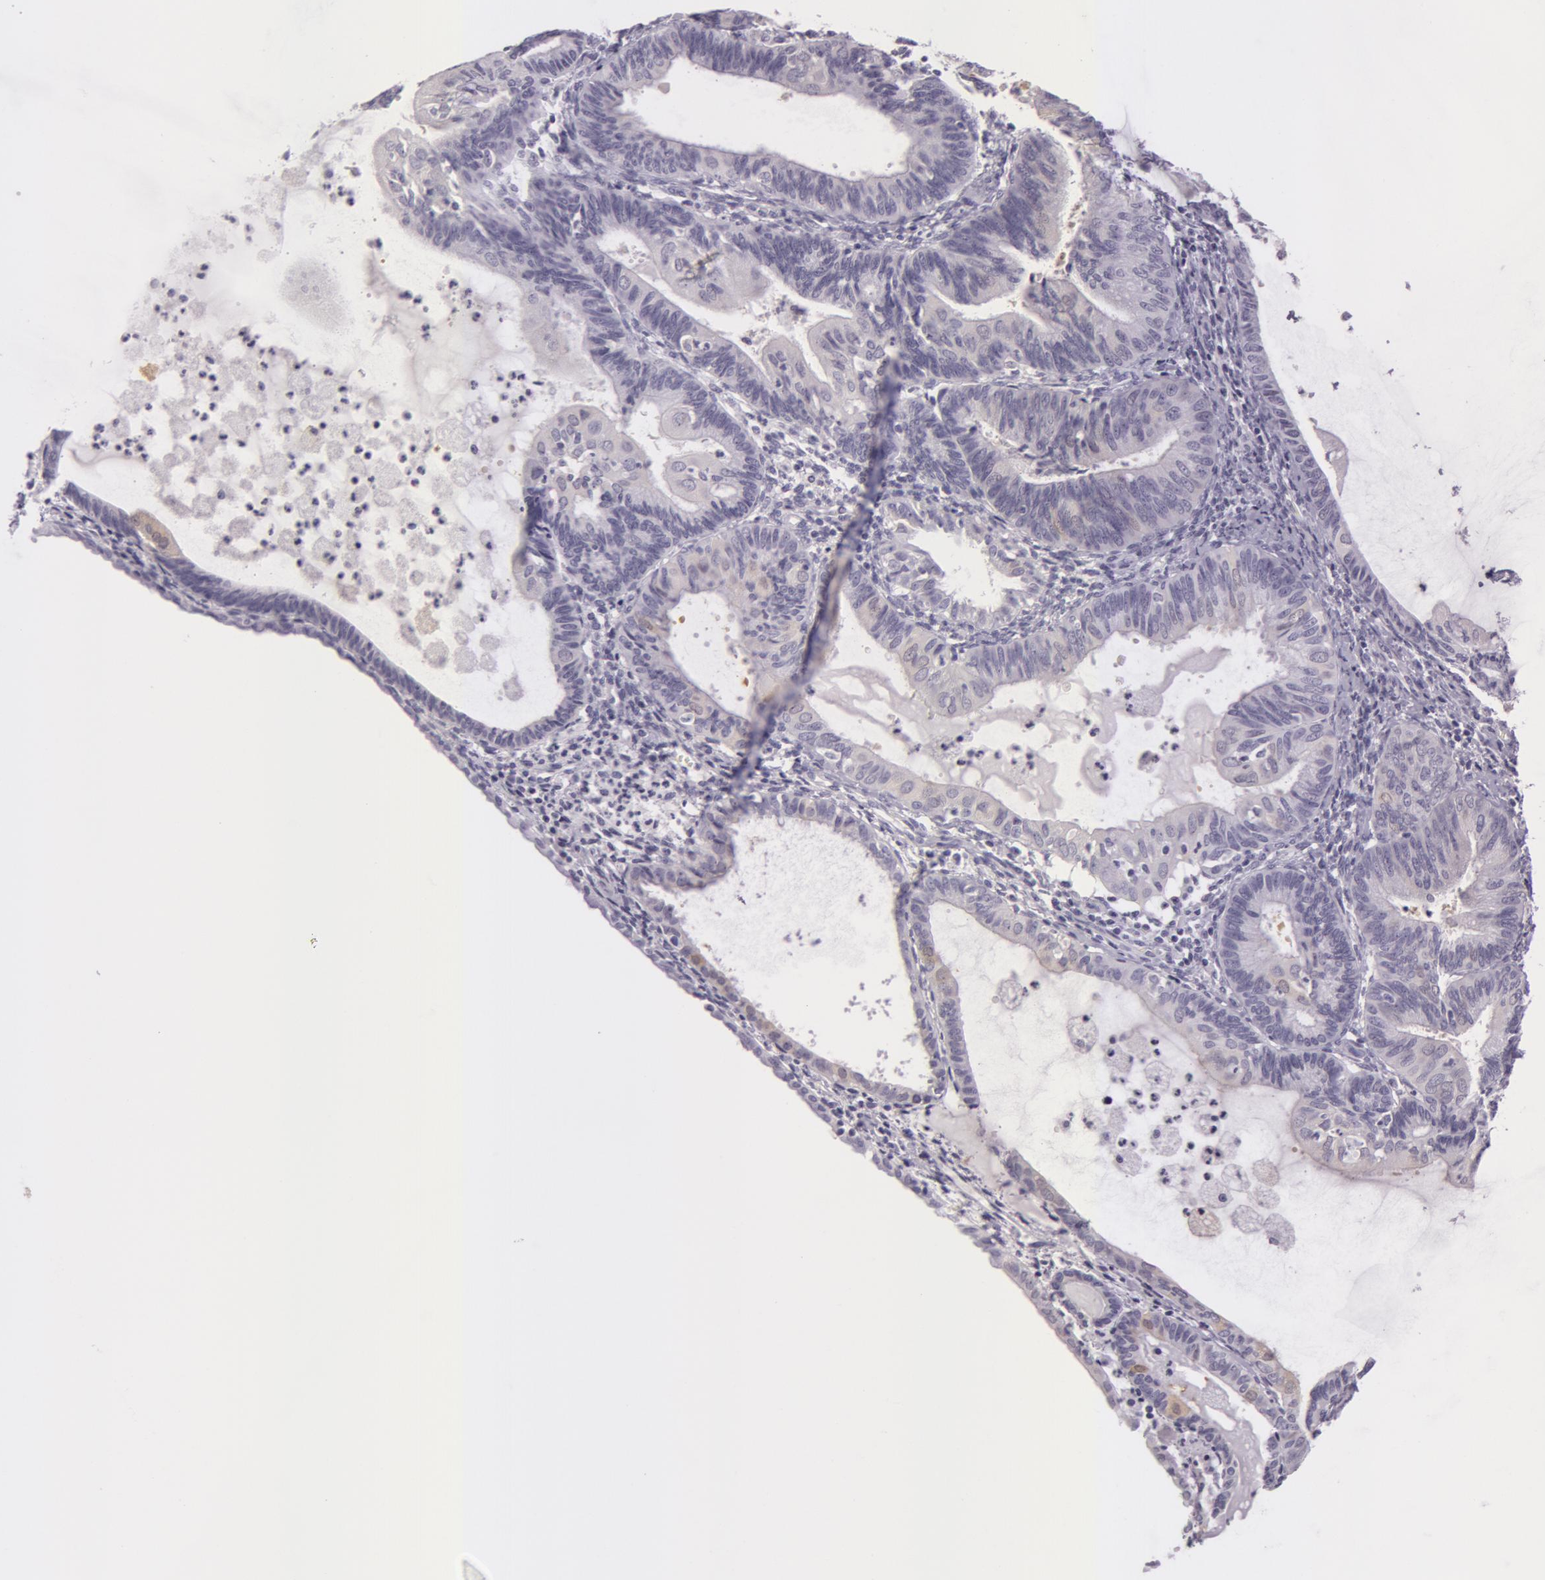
{"staining": {"intensity": "negative", "quantity": "none", "location": "none"}, "tissue": "endometrial cancer", "cell_type": "Tumor cells", "image_type": "cancer", "snomed": [{"axis": "morphology", "description": "Adenocarcinoma, NOS"}, {"axis": "topography", "description": "Endometrium"}], "caption": "Immunohistochemistry of human adenocarcinoma (endometrial) demonstrates no positivity in tumor cells.", "gene": "CKB", "patient": {"sex": "female", "age": 63}}